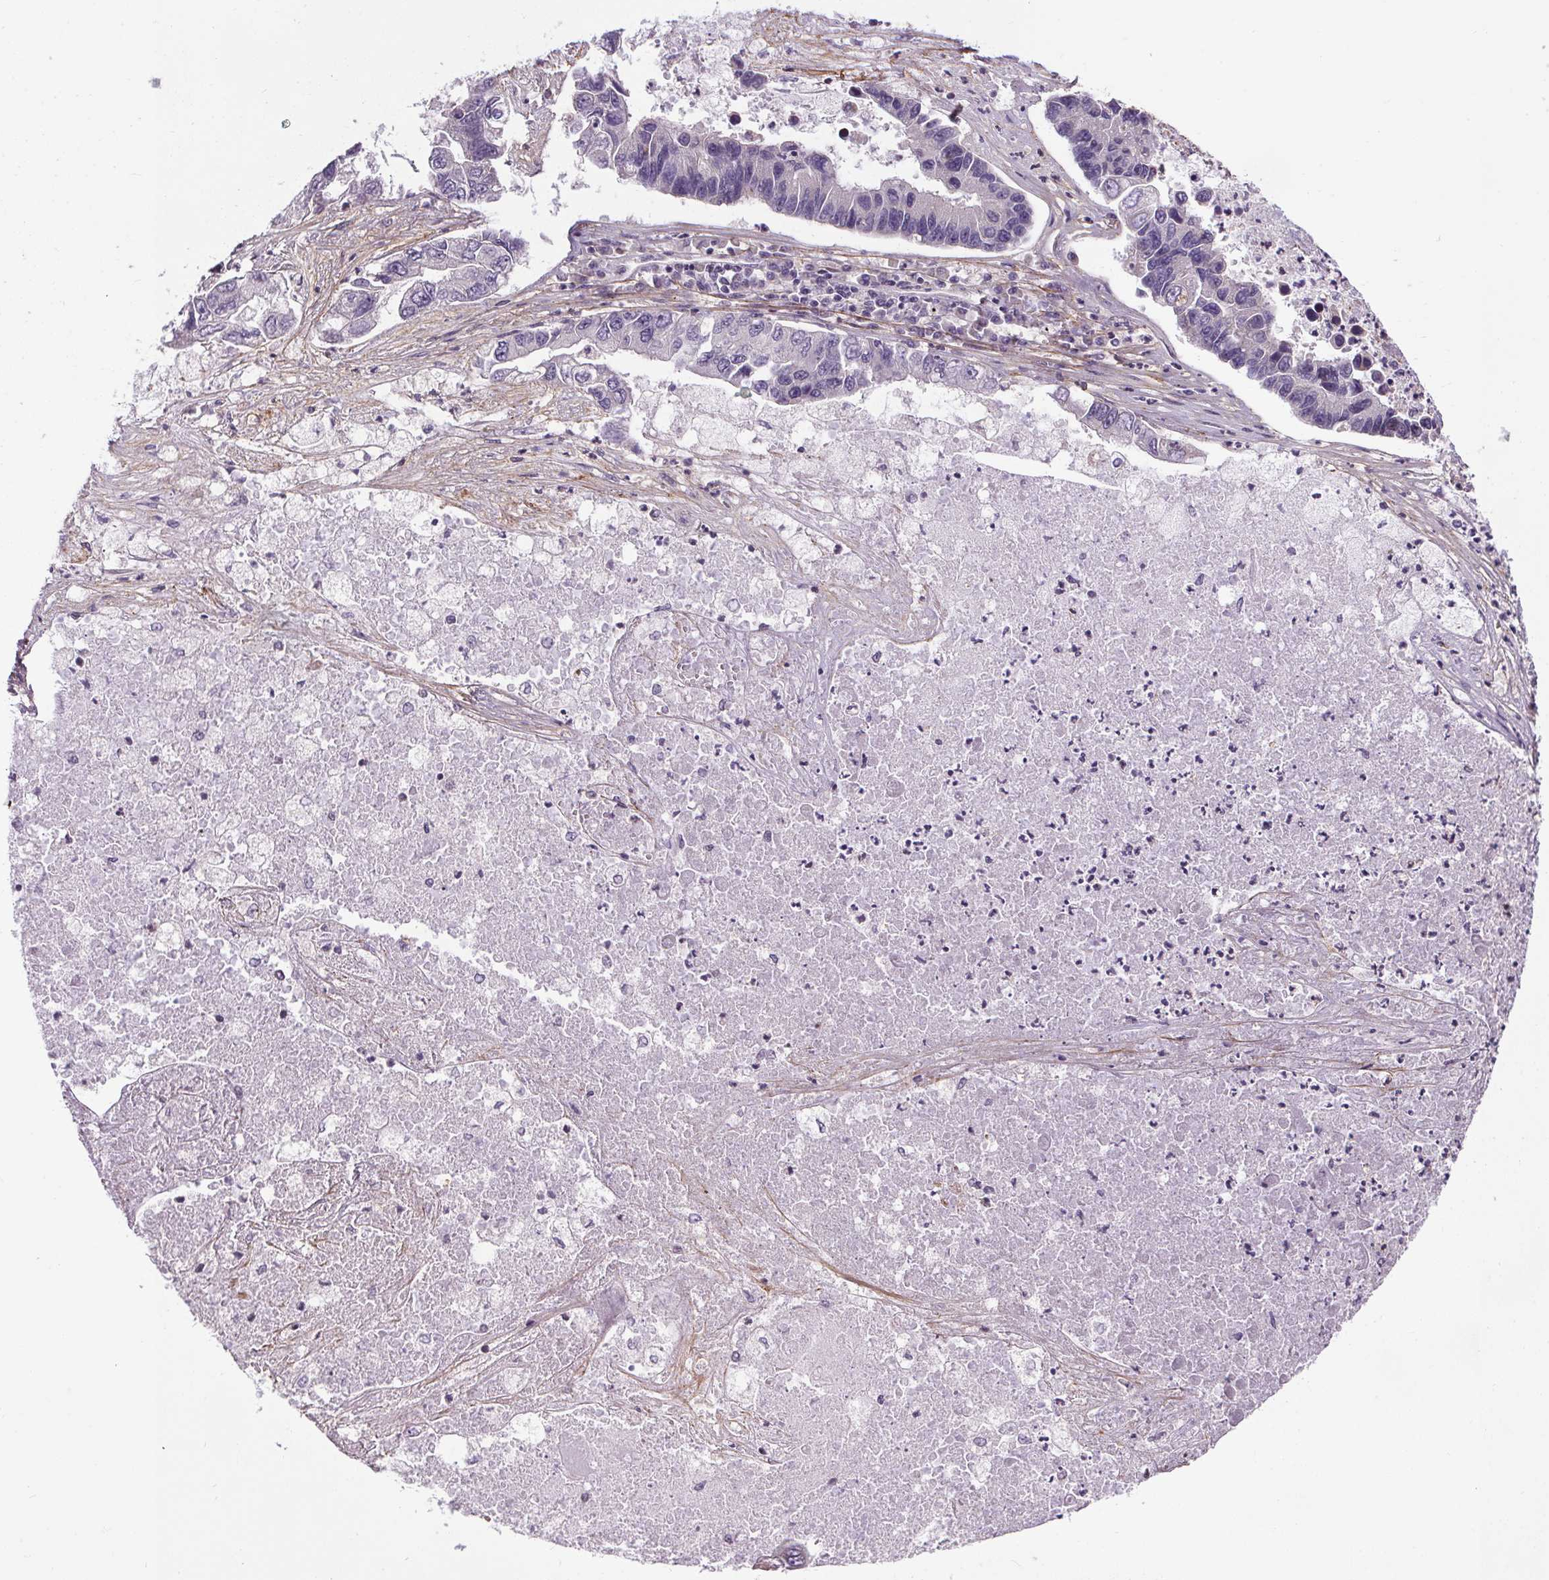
{"staining": {"intensity": "negative", "quantity": "none", "location": "none"}, "tissue": "lung cancer", "cell_type": "Tumor cells", "image_type": "cancer", "snomed": [{"axis": "morphology", "description": "Adenocarcinoma, NOS"}, {"axis": "topography", "description": "Bronchus"}, {"axis": "topography", "description": "Lung"}], "caption": "DAB (3,3'-diaminobenzidine) immunohistochemical staining of lung cancer displays no significant positivity in tumor cells. (DAB (3,3'-diaminobenzidine) IHC with hematoxylin counter stain).", "gene": "KIAA0232", "patient": {"sex": "female", "age": 51}}